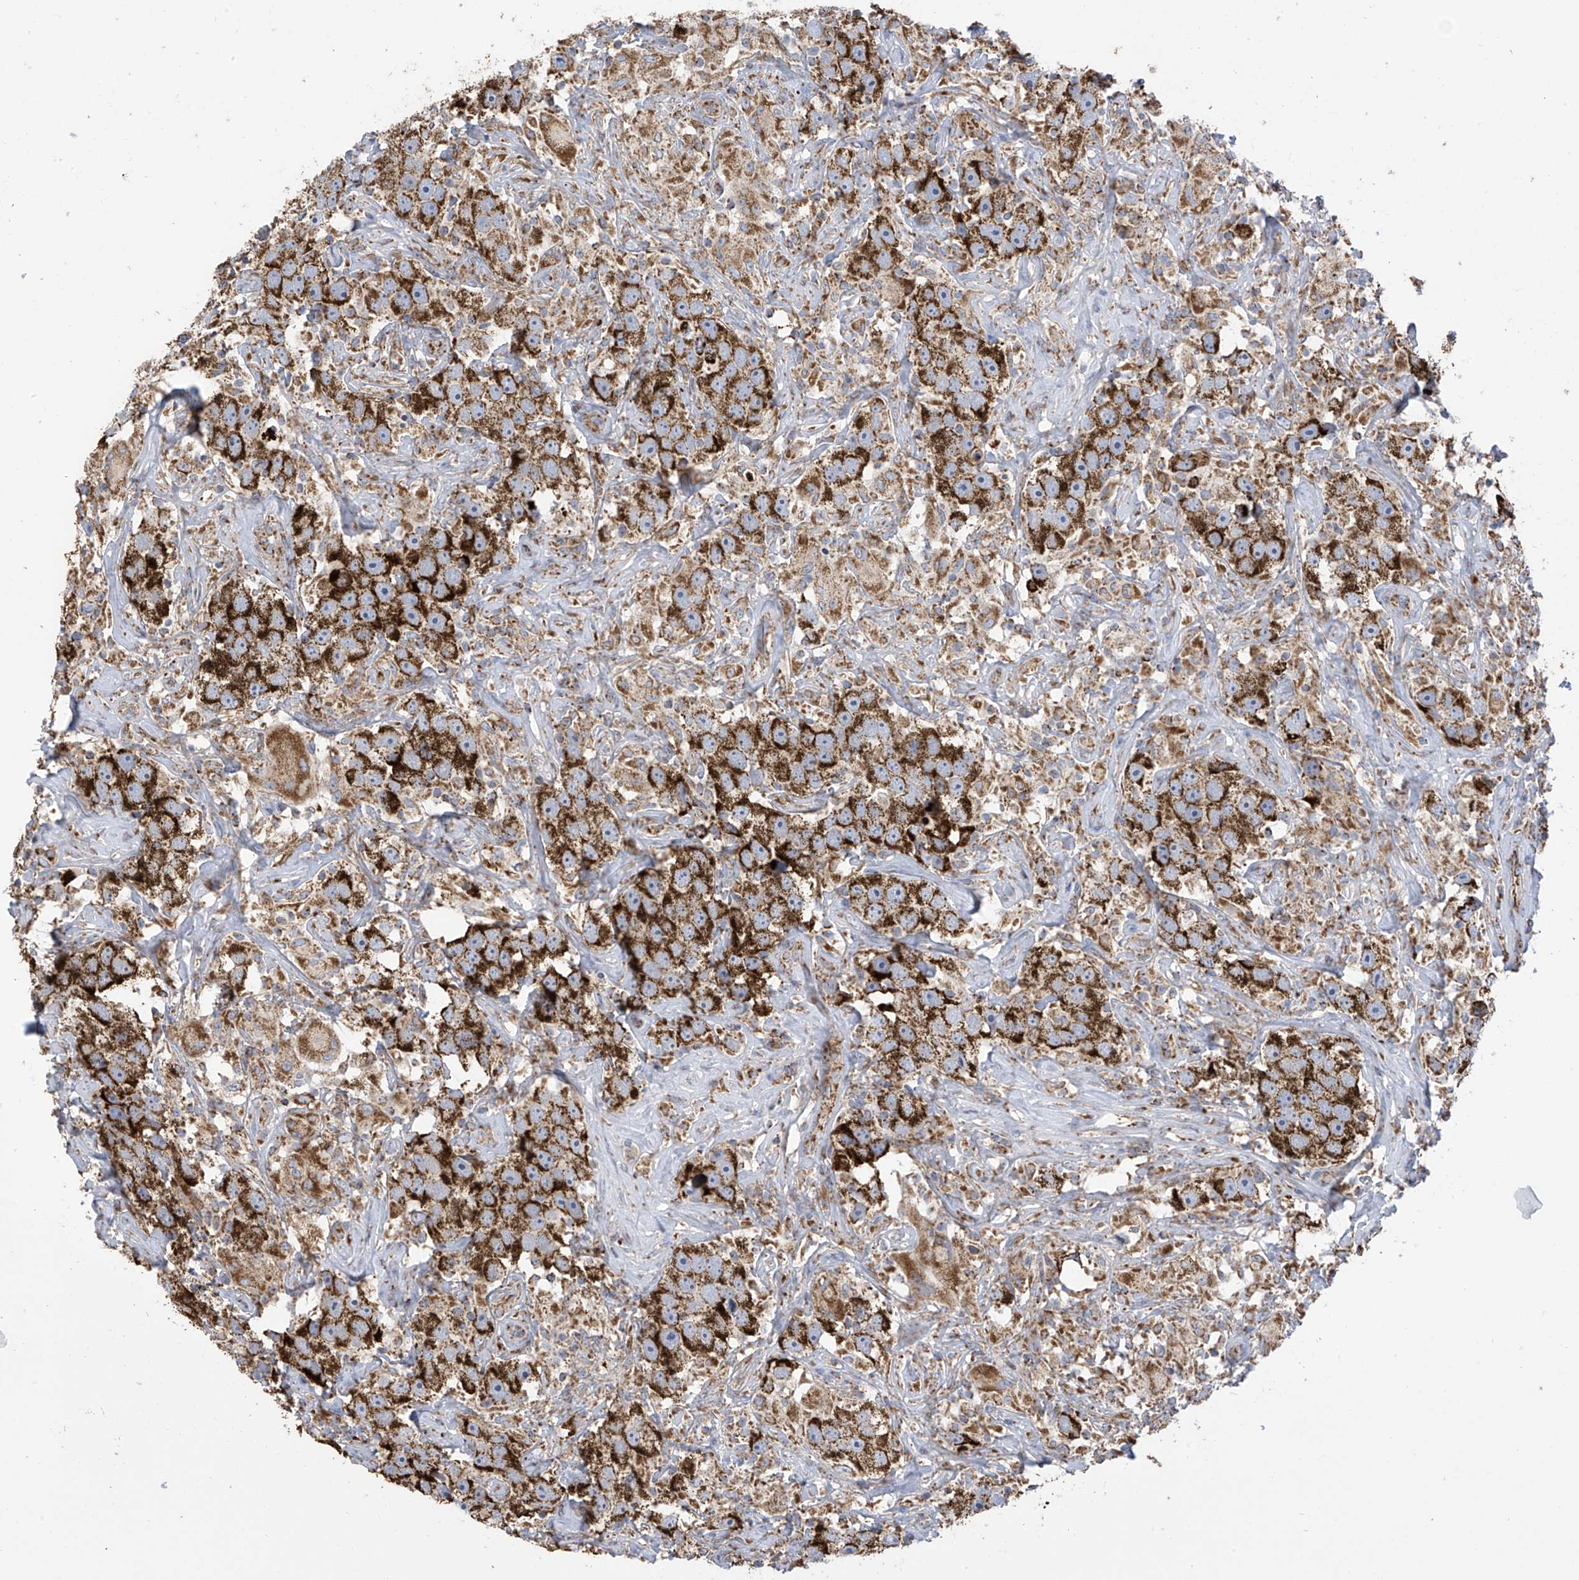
{"staining": {"intensity": "strong", "quantity": ">75%", "location": "cytoplasmic/membranous"}, "tissue": "testis cancer", "cell_type": "Tumor cells", "image_type": "cancer", "snomed": [{"axis": "morphology", "description": "Seminoma, NOS"}, {"axis": "topography", "description": "Testis"}], "caption": "Testis cancer (seminoma) stained with a brown dye displays strong cytoplasmic/membranous positive positivity in approximately >75% of tumor cells.", "gene": "PNPT1", "patient": {"sex": "male", "age": 49}}